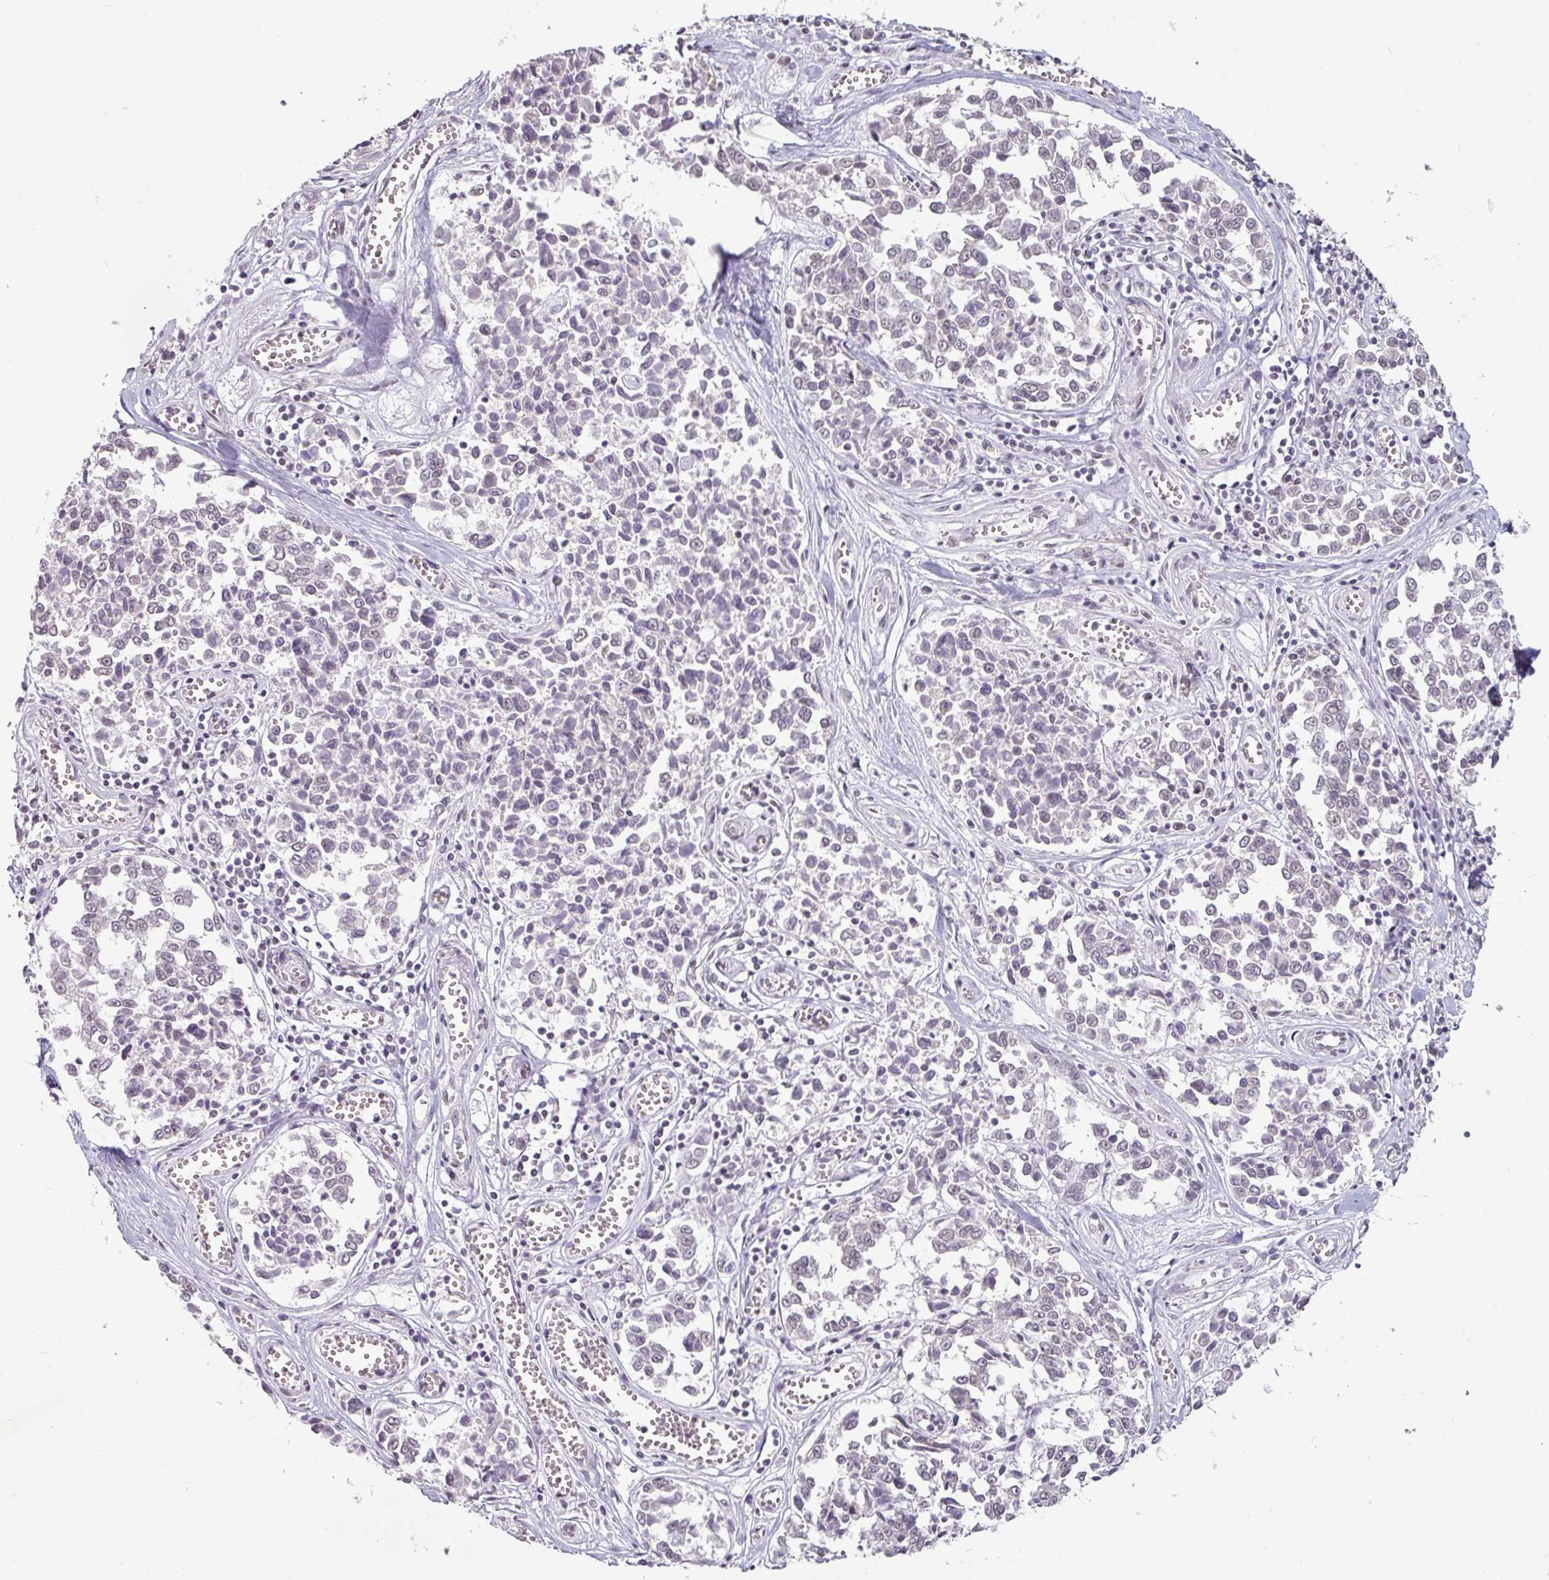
{"staining": {"intensity": "negative", "quantity": "none", "location": "none"}, "tissue": "melanoma", "cell_type": "Tumor cells", "image_type": "cancer", "snomed": [{"axis": "morphology", "description": "Malignant melanoma, NOS"}, {"axis": "topography", "description": "Skin"}], "caption": "Melanoma was stained to show a protein in brown. There is no significant expression in tumor cells. (Stains: DAB (3,3'-diaminobenzidine) IHC with hematoxylin counter stain, Microscopy: brightfield microscopy at high magnification).", "gene": "SPRR1A", "patient": {"sex": "female", "age": 64}}